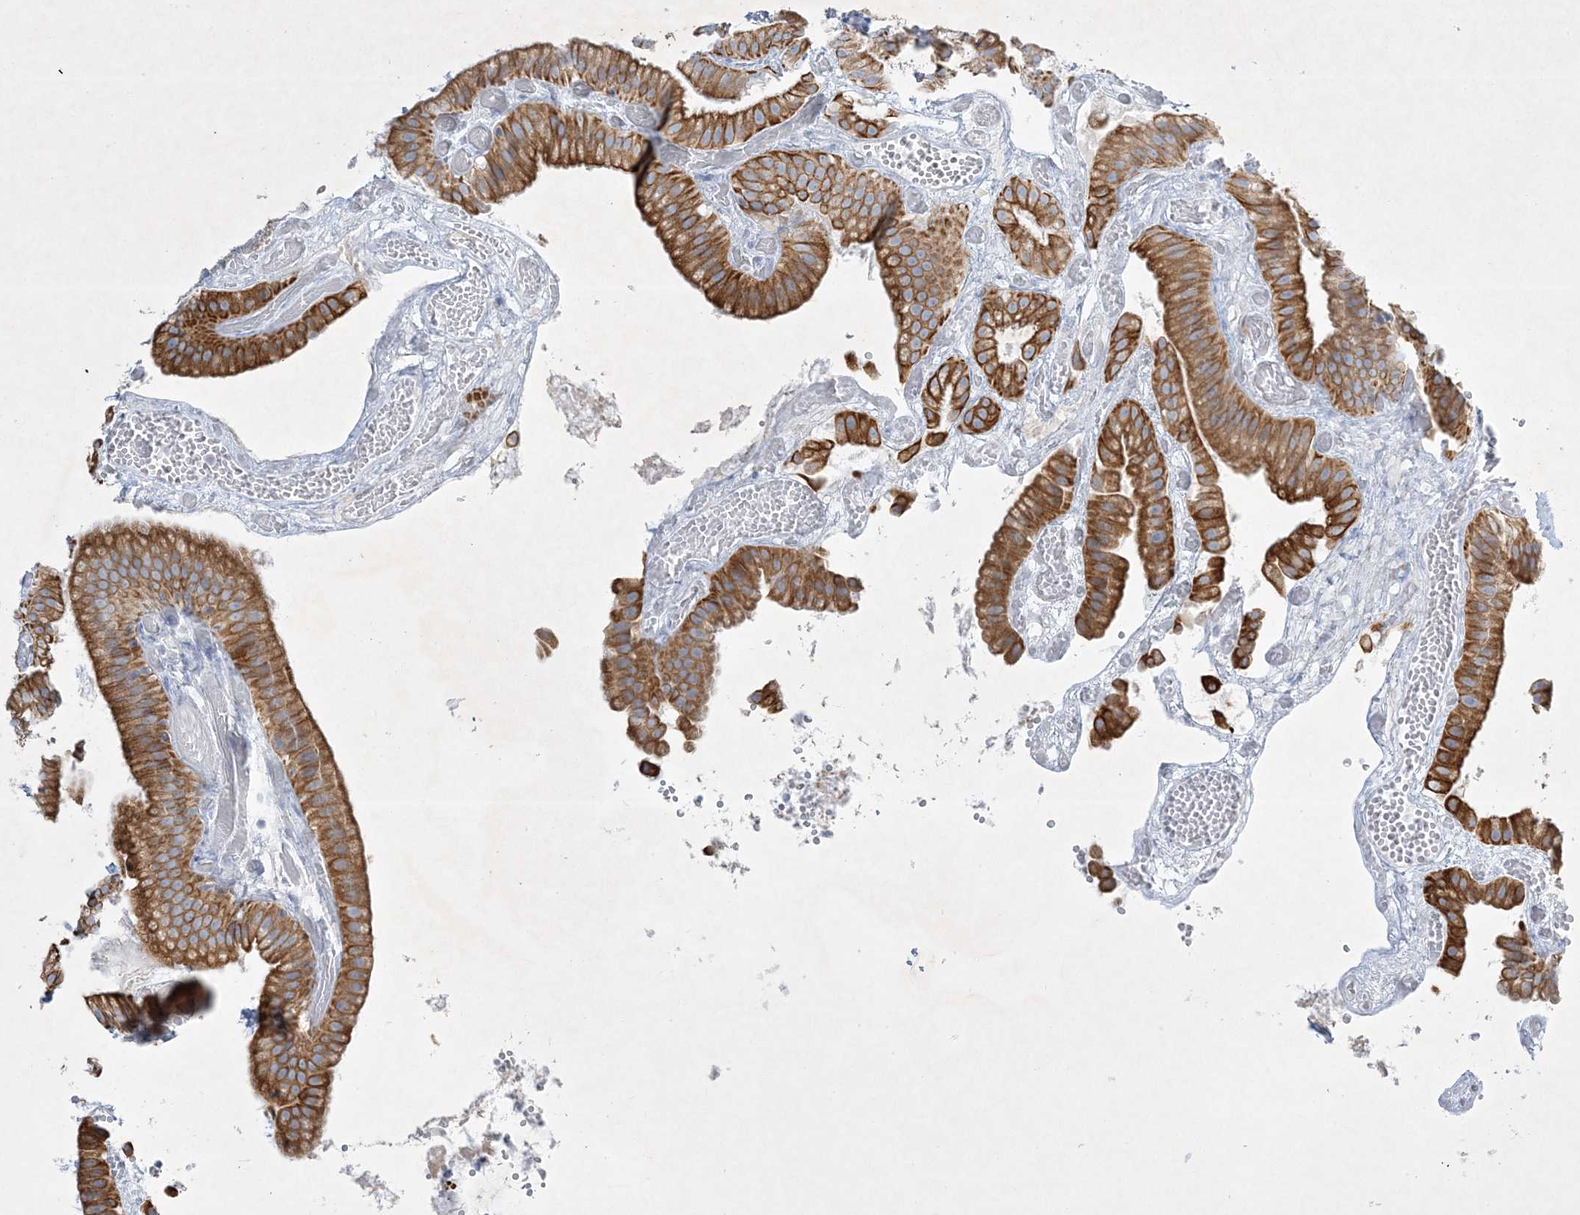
{"staining": {"intensity": "strong", "quantity": ">75%", "location": "cytoplasmic/membranous"}, "tissue": "gallbladder", "cell_type": "Glandular cells", "image_type": "normal", "snomed": [{"axis": "morphology", "description": "Normal tissue, NOS"}, {"axis": "topography", "description": "Gallbladder"}], "caption": "This histopathology image demonstrates immunohistochemistry (IHC) staining of benign gallbladder, with high strong cytoplasmic/membranous positivity in approximately >75% of glandular cells.", "gene": "FARSB", "patient": {"sex": "female", "age": 64}}